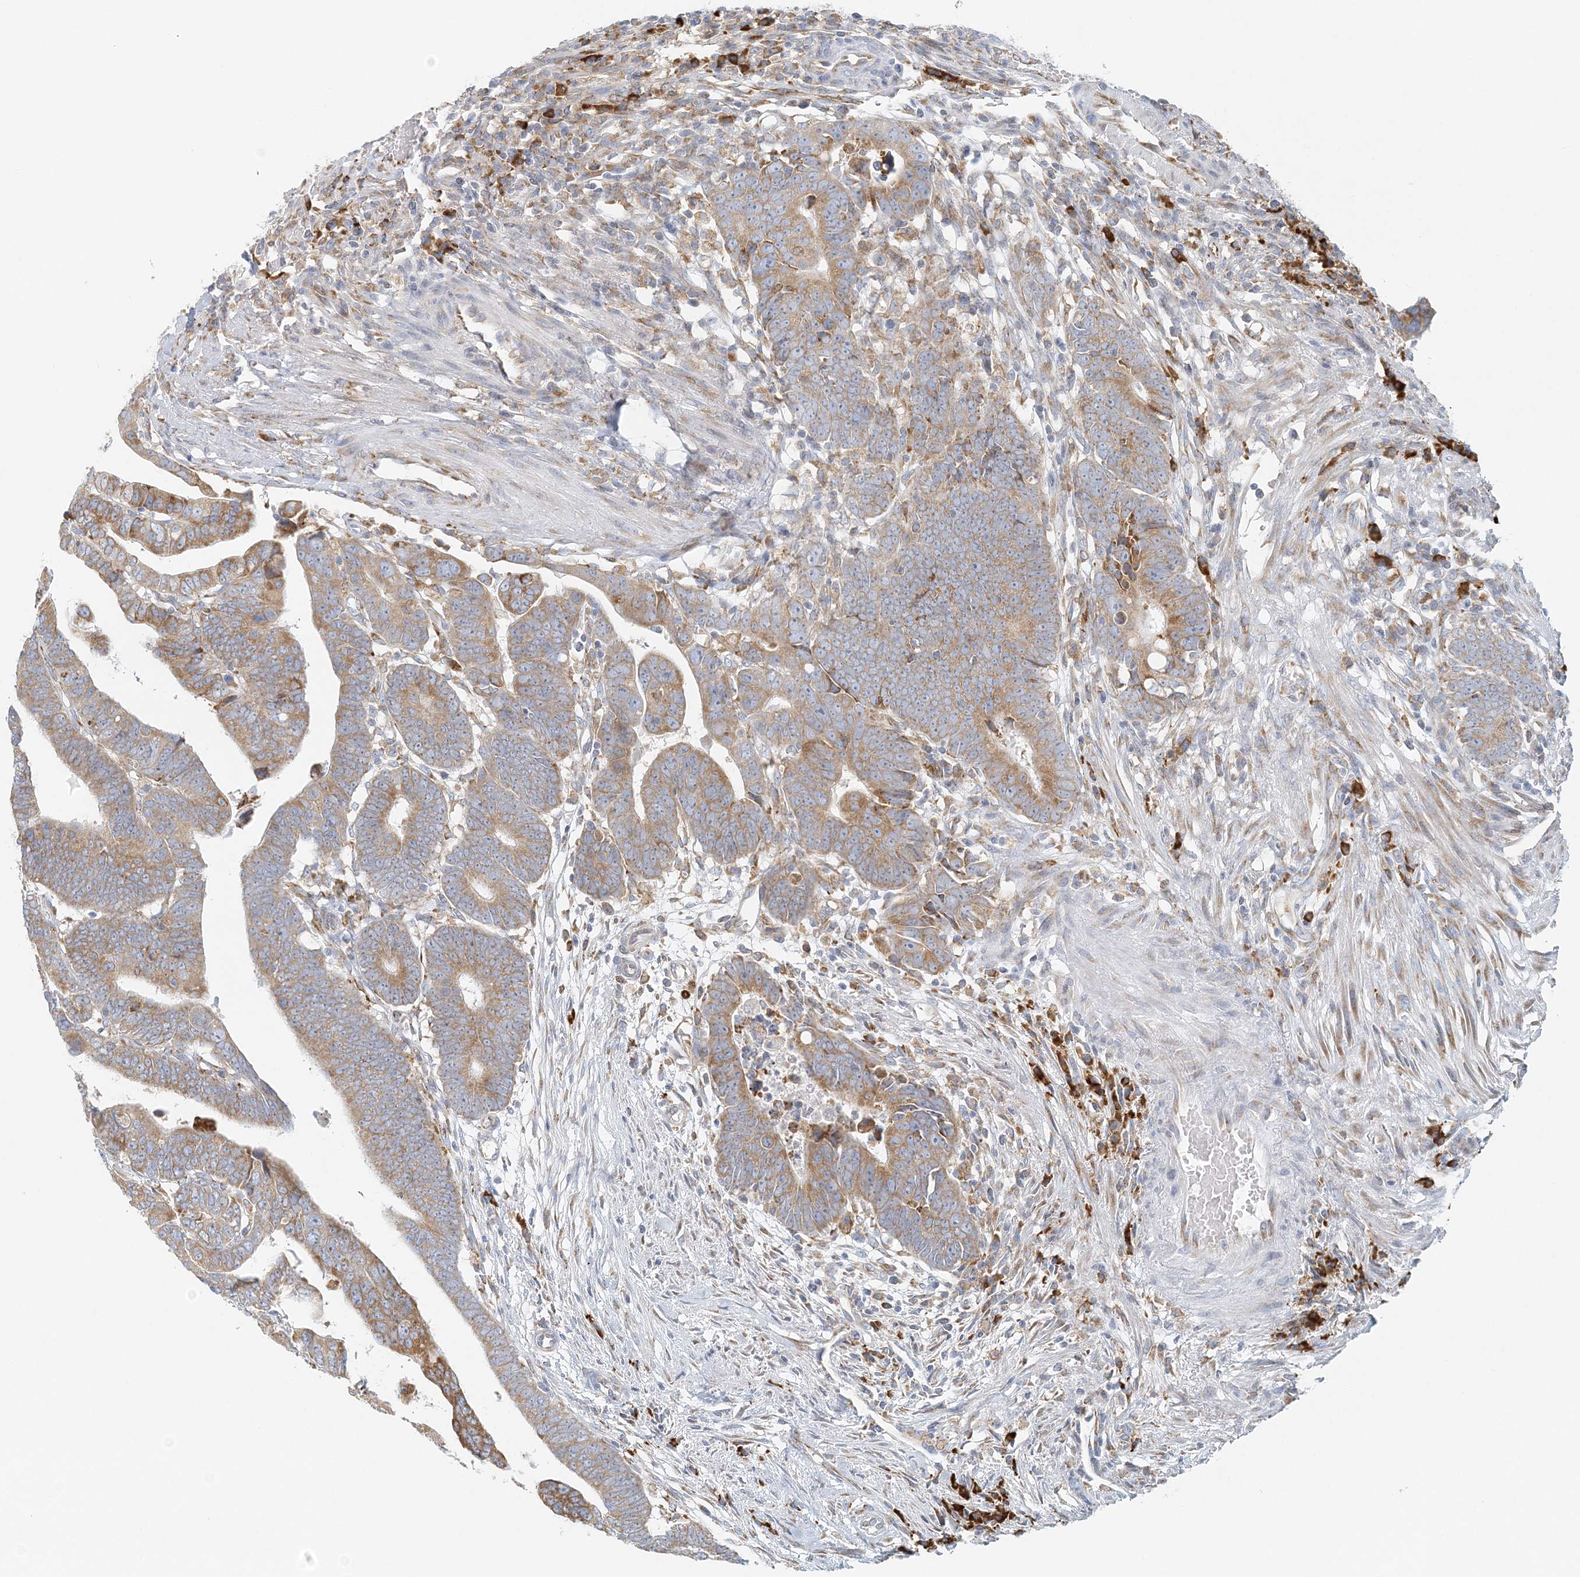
{"staining": {"intensity": "moderate", "quantity": ">75%", "location": "cytoplasmic/membranous"}, "tissue": "colorectal cancer", "cell_type": "Tumor cells", "image_type": "cancer", "snomed": [{"axis": "morphology", "description": "Adenocarcinoma, NOS"}, {"axis": "topography", "description": "Rectum"}], "caption": "An image of human adenocarcinoma (colorectal) stained for a protein demonstrates moderate cytoplasmic/membranous brown staining in tumor cells.", "gene": "STK11IP", "patient": {"sex": "female", "age": 65}}